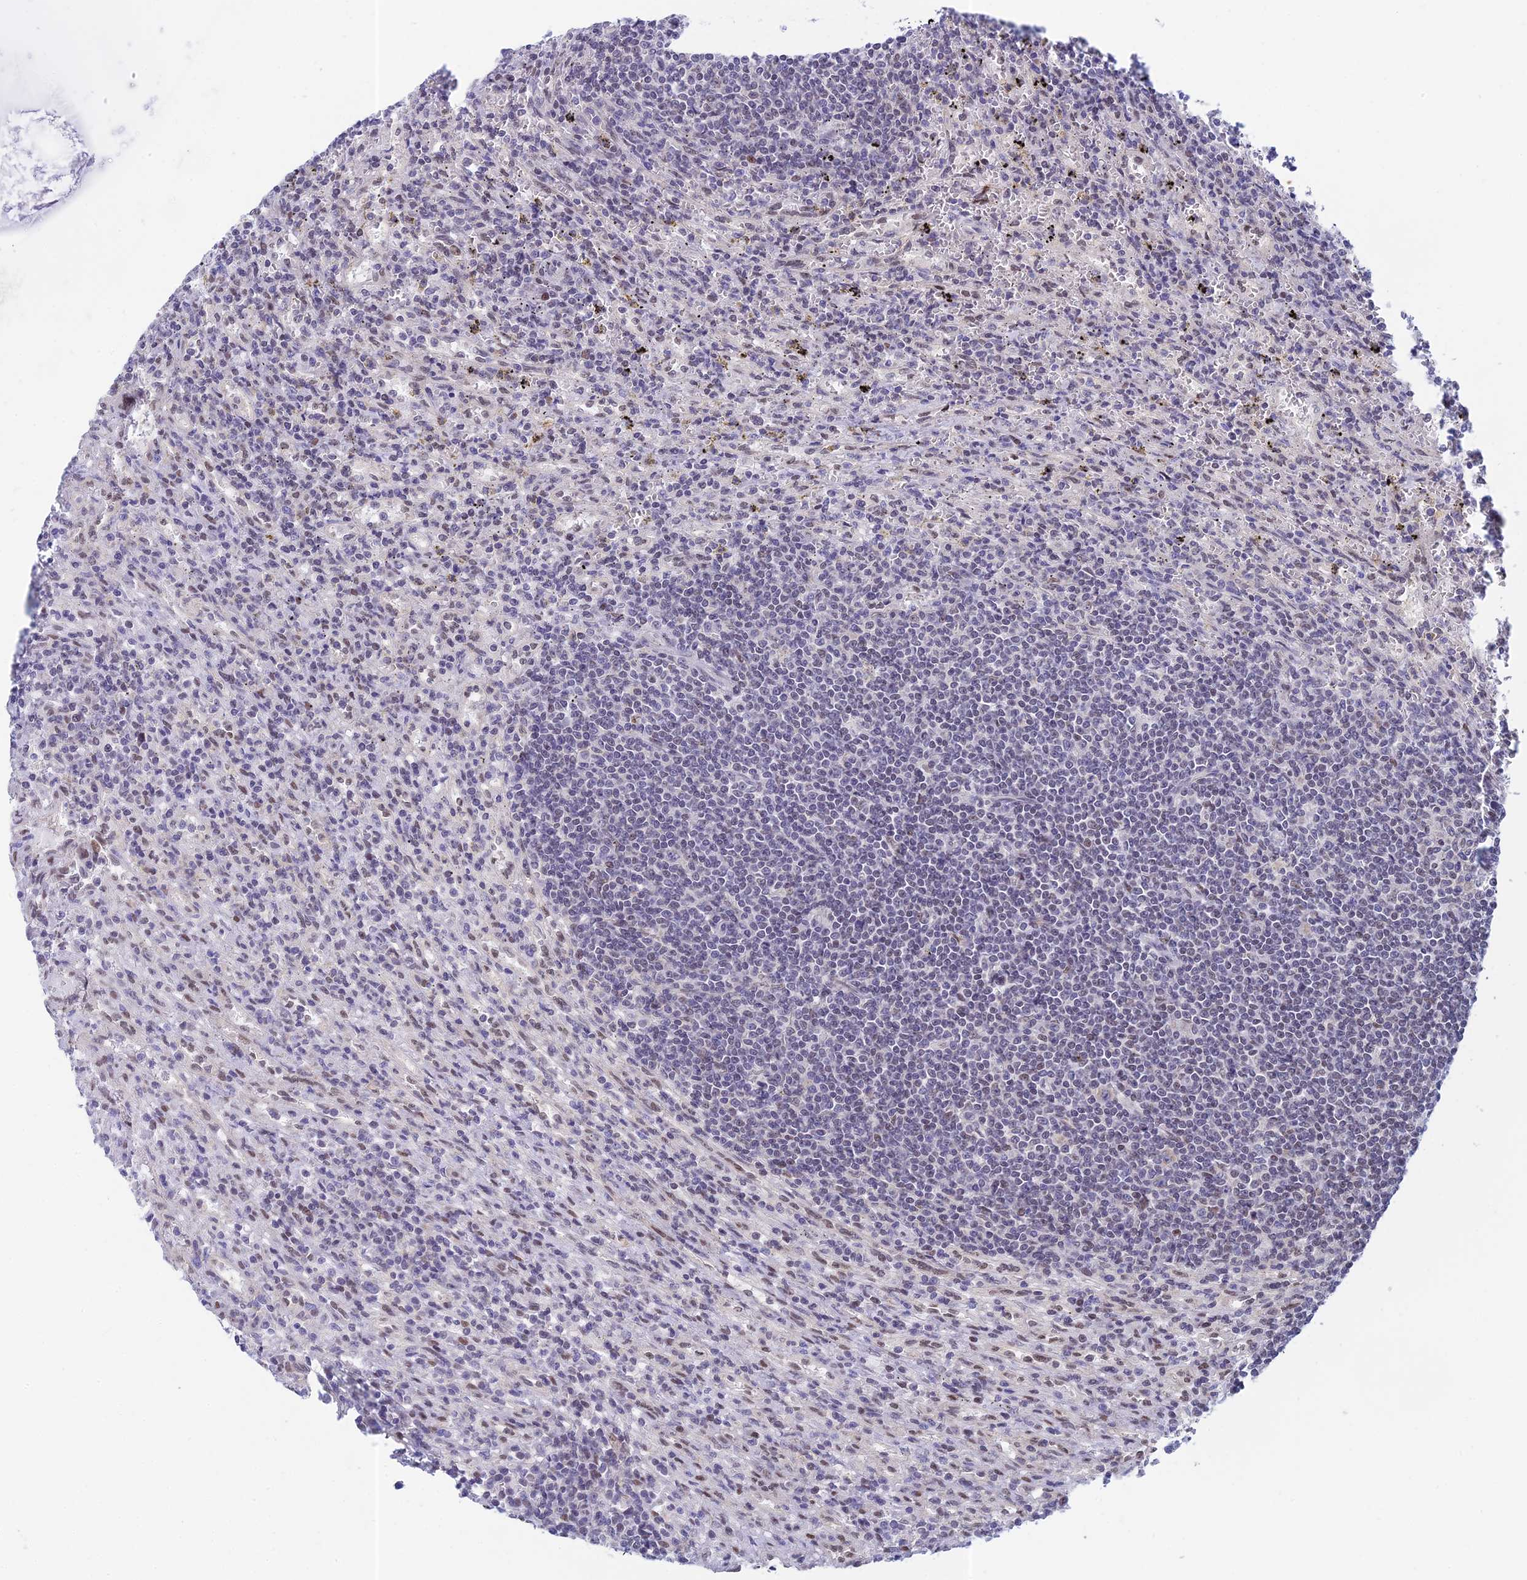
{"staining": {"intensity": "negative", "quantity": "none", "location": "none"}, "tissue": "lymphoma", "cell_type": "Tumor cells", "image_type": "cancer", "snomed": [{"axis": "morphology", "description": "Malignant lymphoma, non-Hodgkin's type, Low grade"}, {"axis": "topography", "description": "Spleen"}], "caption": "Low-grade malignant lymphoma, non-Hodgkin's type was stained to show a protein in brown. There is no significant expression in tumor cells.", "gene": "MRPL17", "patient": {"sex": "male", "age": 76}}